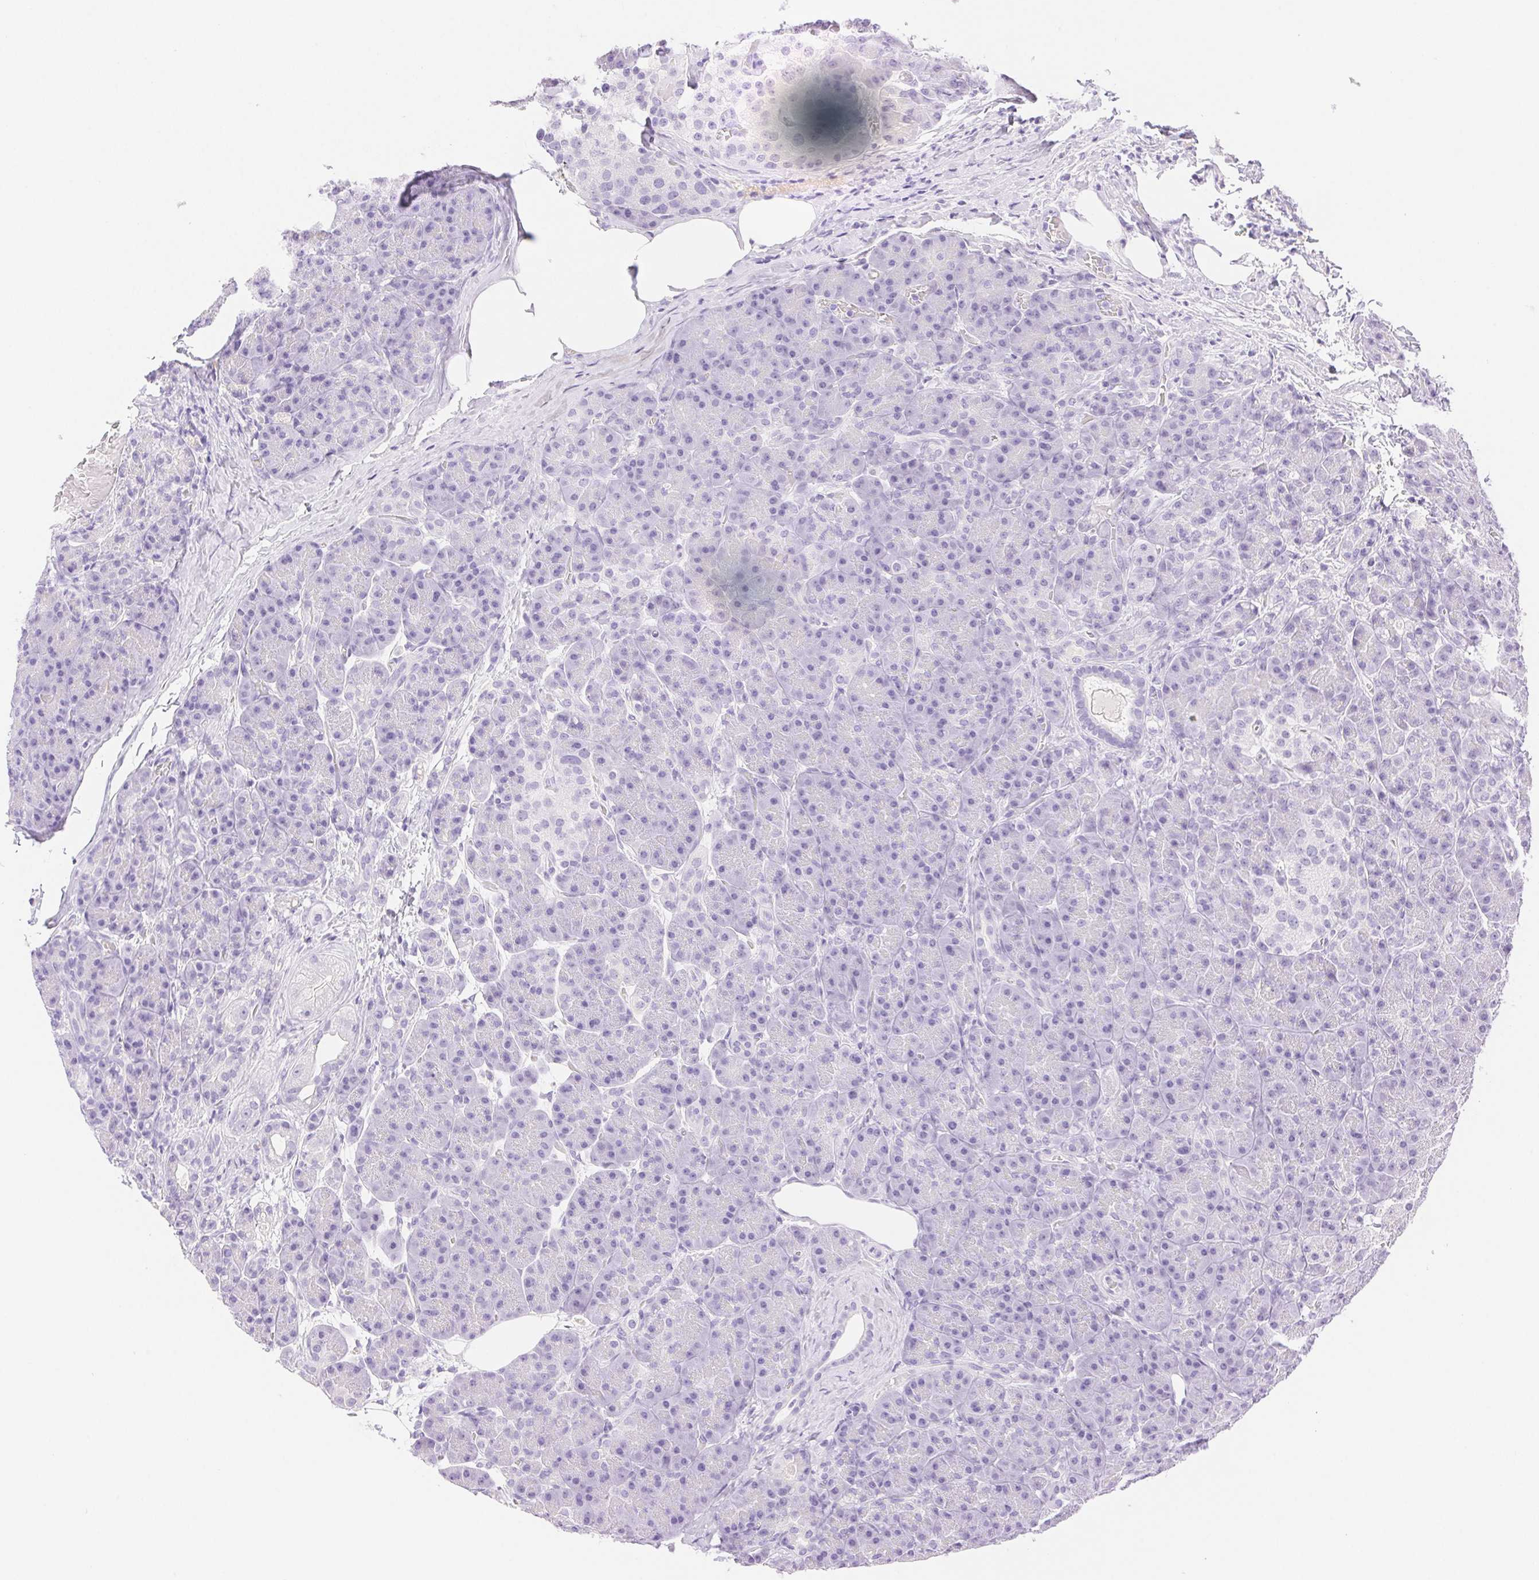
{"staining": {"intensity": "negative", "quantity": "none", "location": "none"}, "tissue": "pancreas", "cell_type": "Exocrine glandular cells", "image_type": "normal", "snomed": [{"axis": "morphology", "description": "Normal tissue, NOS"}, {"axis": "topography", "description": "Pancreas"}], "caption": "Micrograph shows no protein staining in exocrine glandular cells of benign pancreas.", "gene": "SPACA4", "patient": {"sex": "male", "age": 57}}